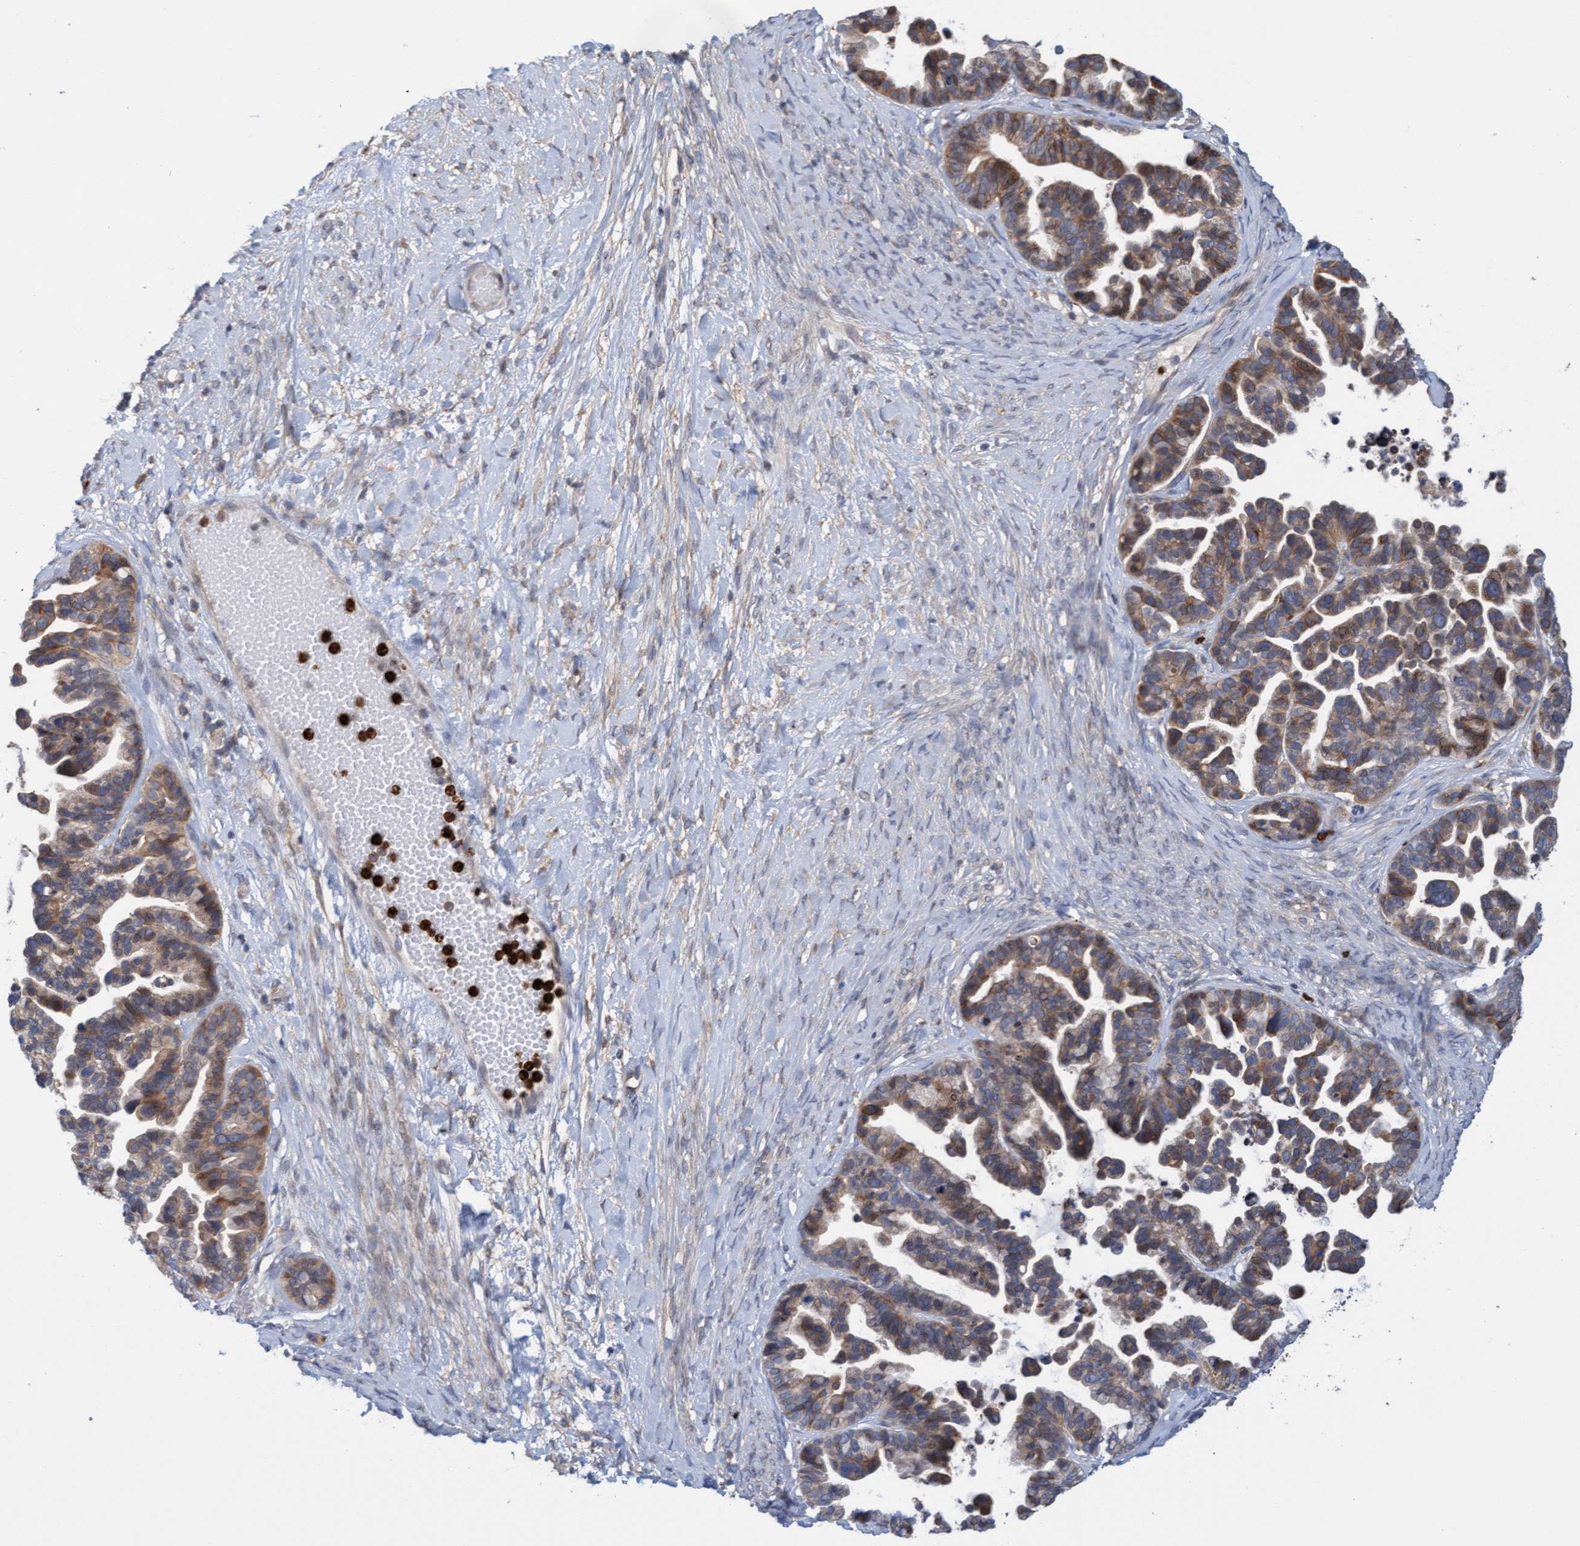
{"staining": {"intensity": "moderate", "quantity": ">75%", "location": "cytoplasmic/membranous"}, "tissue": "ovarian cancer", "cell_type": "Tumor cells", "image_type": "cancer", "snomed": [{"axis": "morphology", "description": "Cystadenocarcinoma, serous, NOS"}, {"axis": "topography", "description": "Ovary"}], "caption": "A brown stain shows moderate cytoplasmic/membranous positivity of a protein in ovarian cancer (serous cystadenocarcinoma) tumor cells.", "gene": "MMP8", "patient": {"sex": "female", "age": 56}}